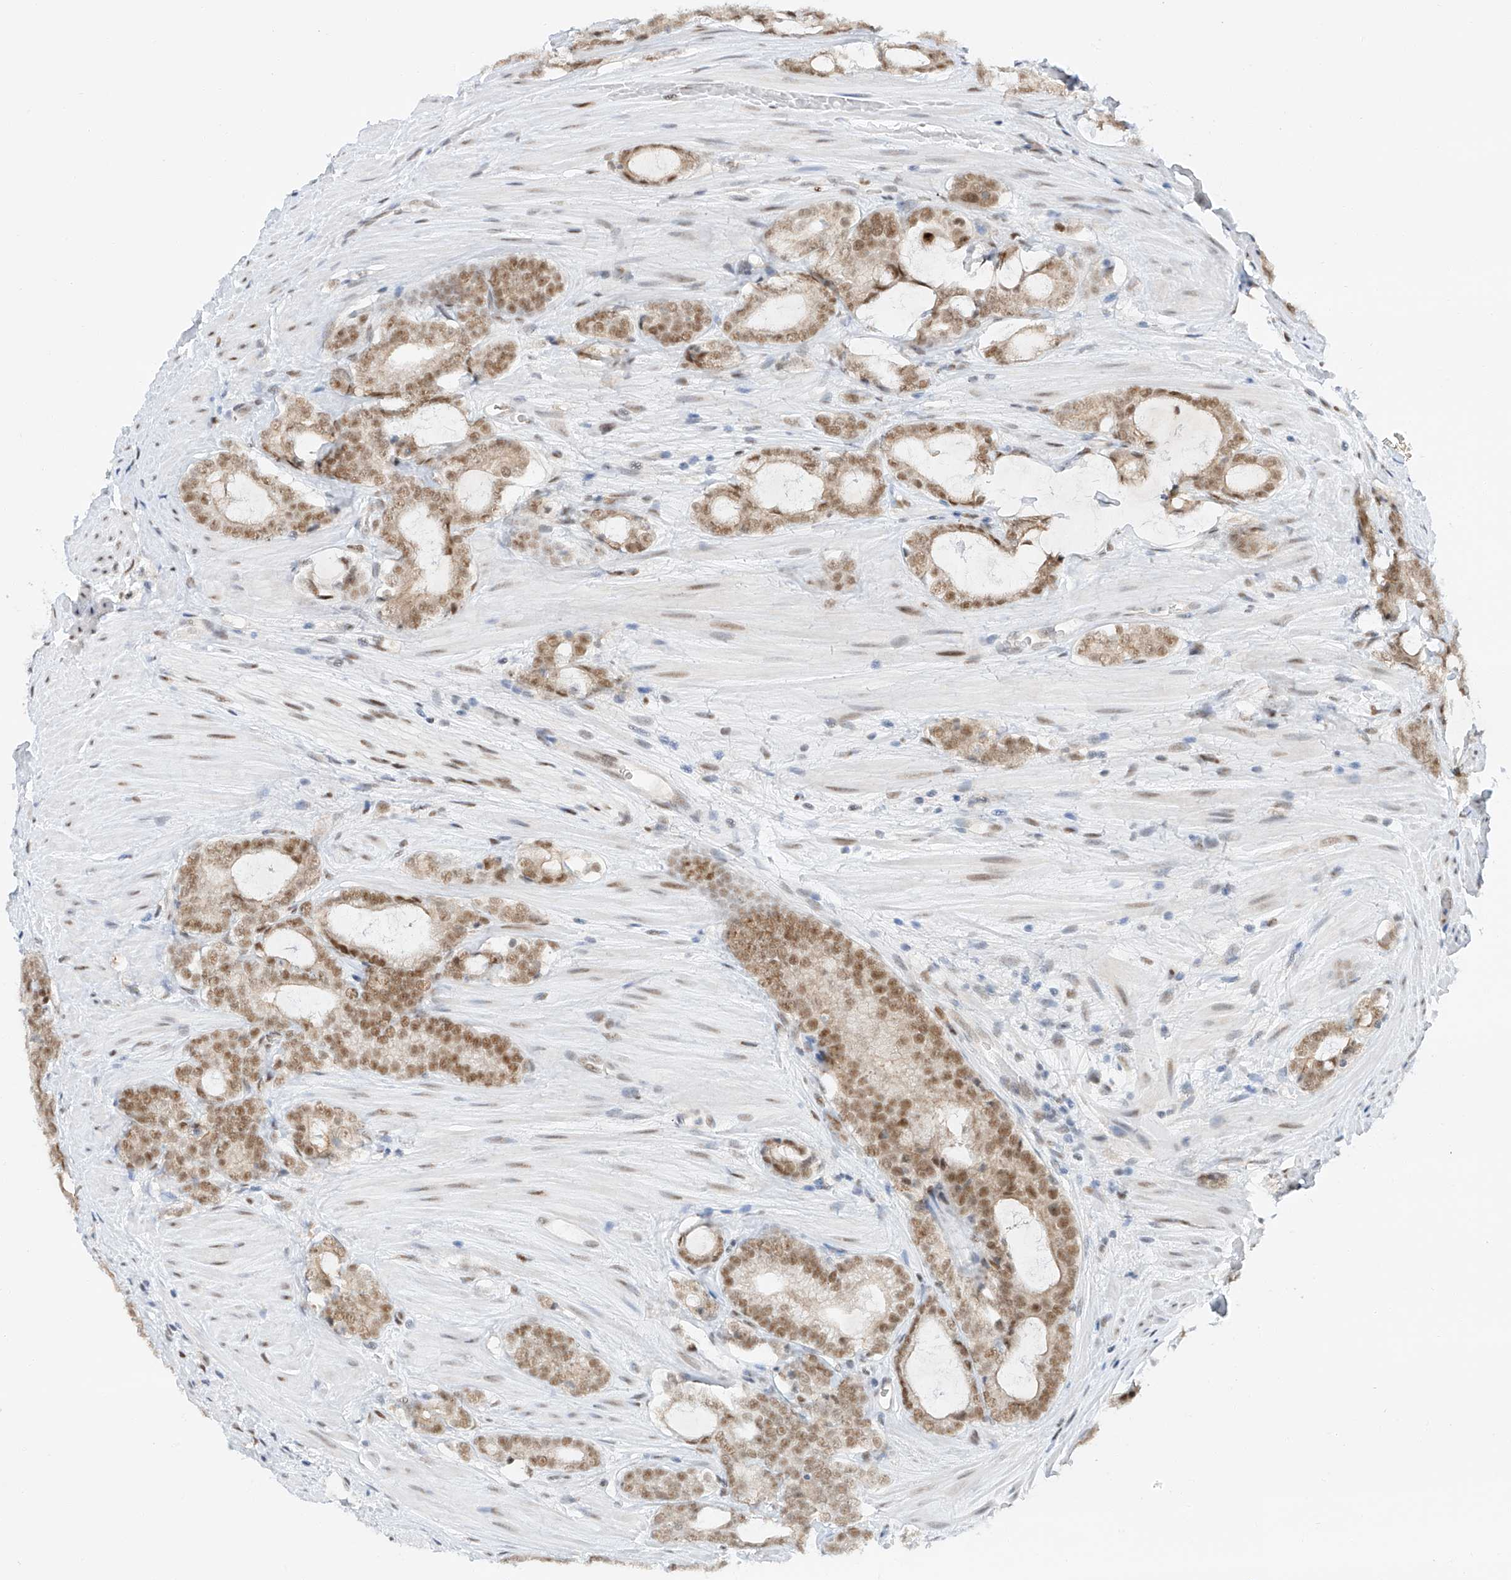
{"staining": {"intensity": "moderate", "quantity": ">75%", "location": "nuclear"}, "tissue": "prostate cancer", "cell_type": "Tumor cells", "image_type": "cancer", "snomed": [{"axis": "morphology", "description": "Adenocarcinoma, High grade"}, {"axis": "topography", "description": "Prostate"}], "caption": "Prostate adenocarcinoma (high-grade) was stained to show a protein in brown. There is medium levels of moderate nuclear expression in approximately >75% of tumor cells.", "gene": "POGK", "patient": {"sex": "male", "age": 63}}